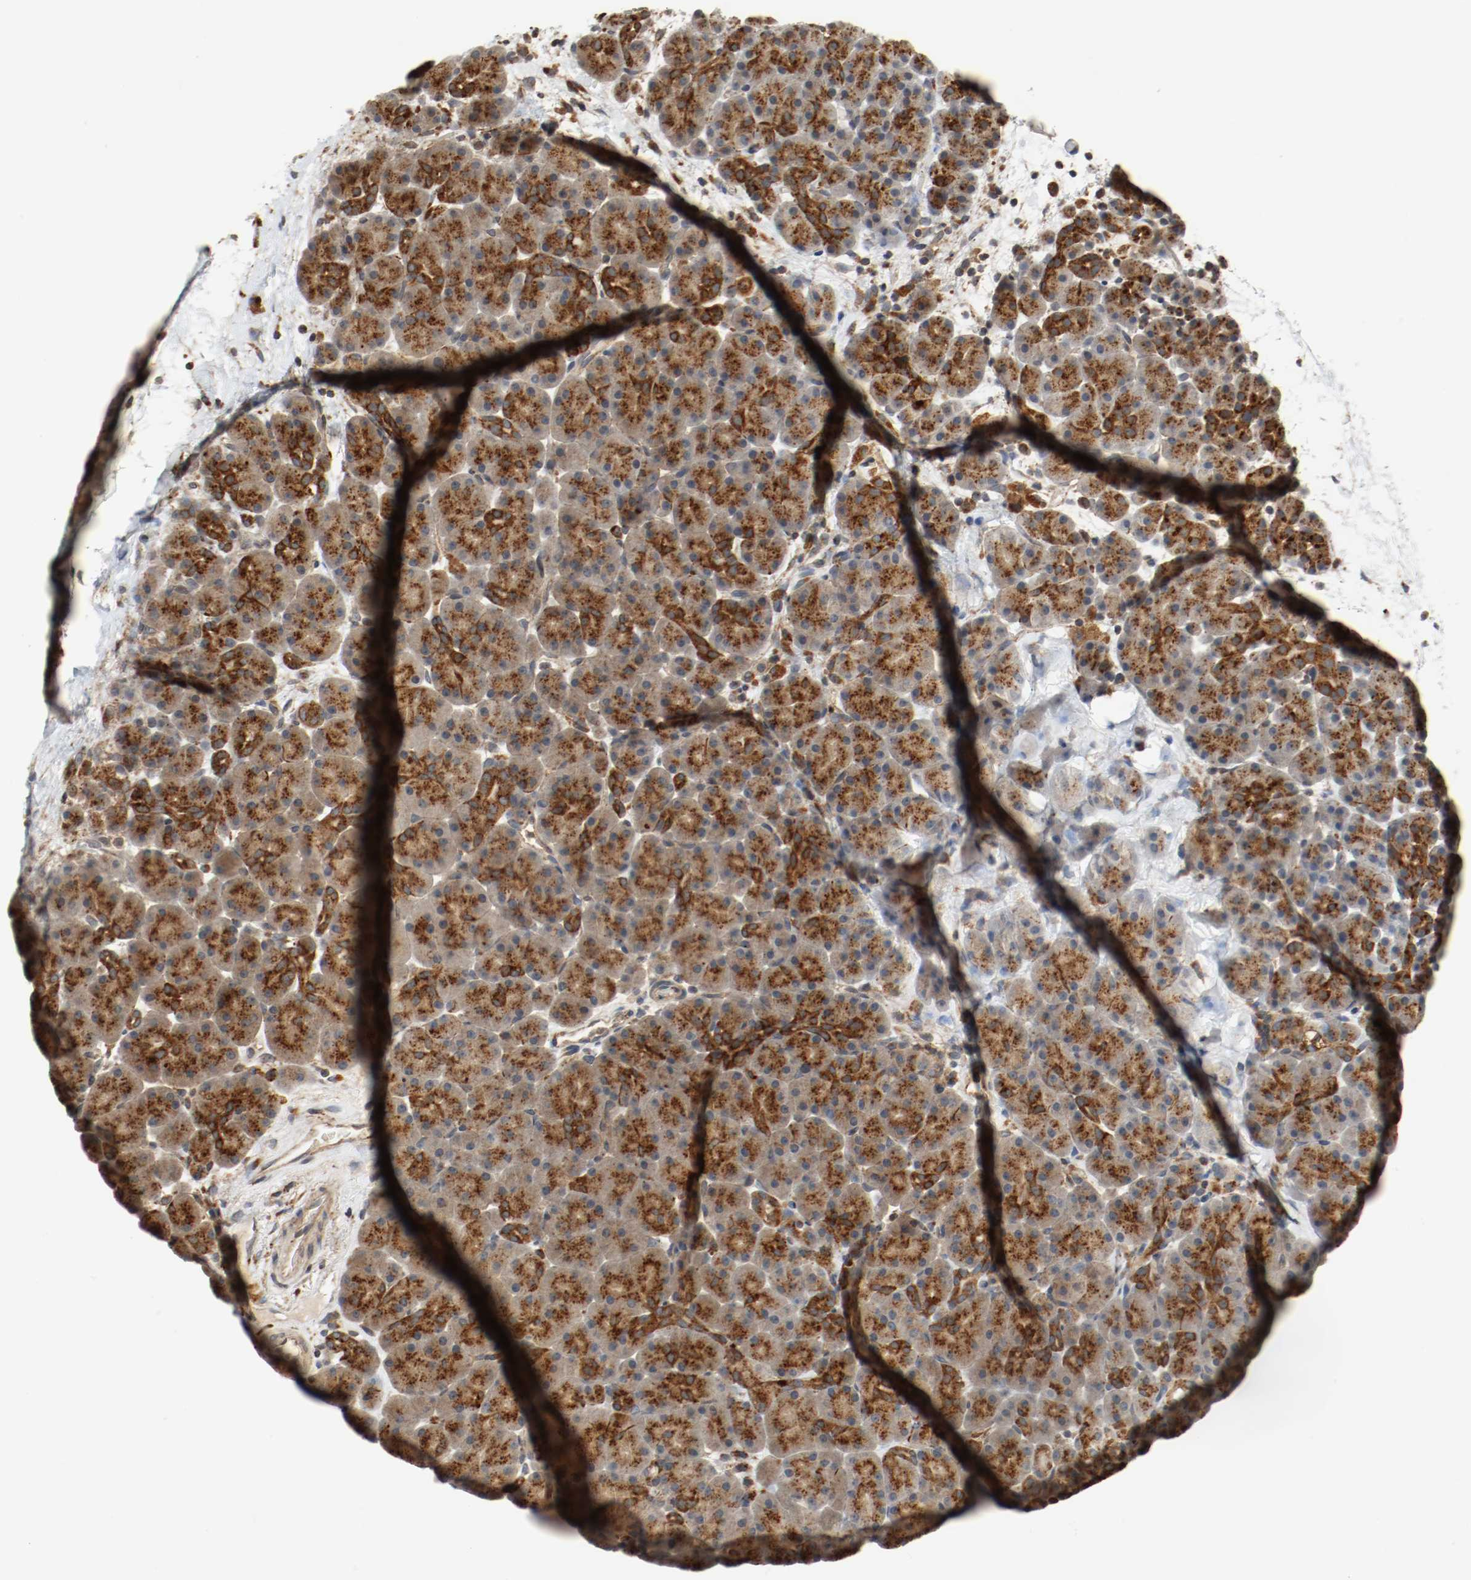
{"staining": {"intensity": "strong", "quantity": ">75%", "location": "cytoplasmic/membranous"}, "tissue": "pancreas", "cell_type": "Exocrine glandular cells", "image_type": "normal", "snomed": [{"axis": "morphology", "description": "Normal tissue, NOS"}, {"axis": "topography", "description": "Pancreas"}], "caption": "This micrograph shows IHC staining of benign human pancreas, with high strong cytoplasmic/membranous expression in about >75% of exocrine glandular cells.", "gene": "LAMP2", "patient": {"sex": "male", "age": 66}}